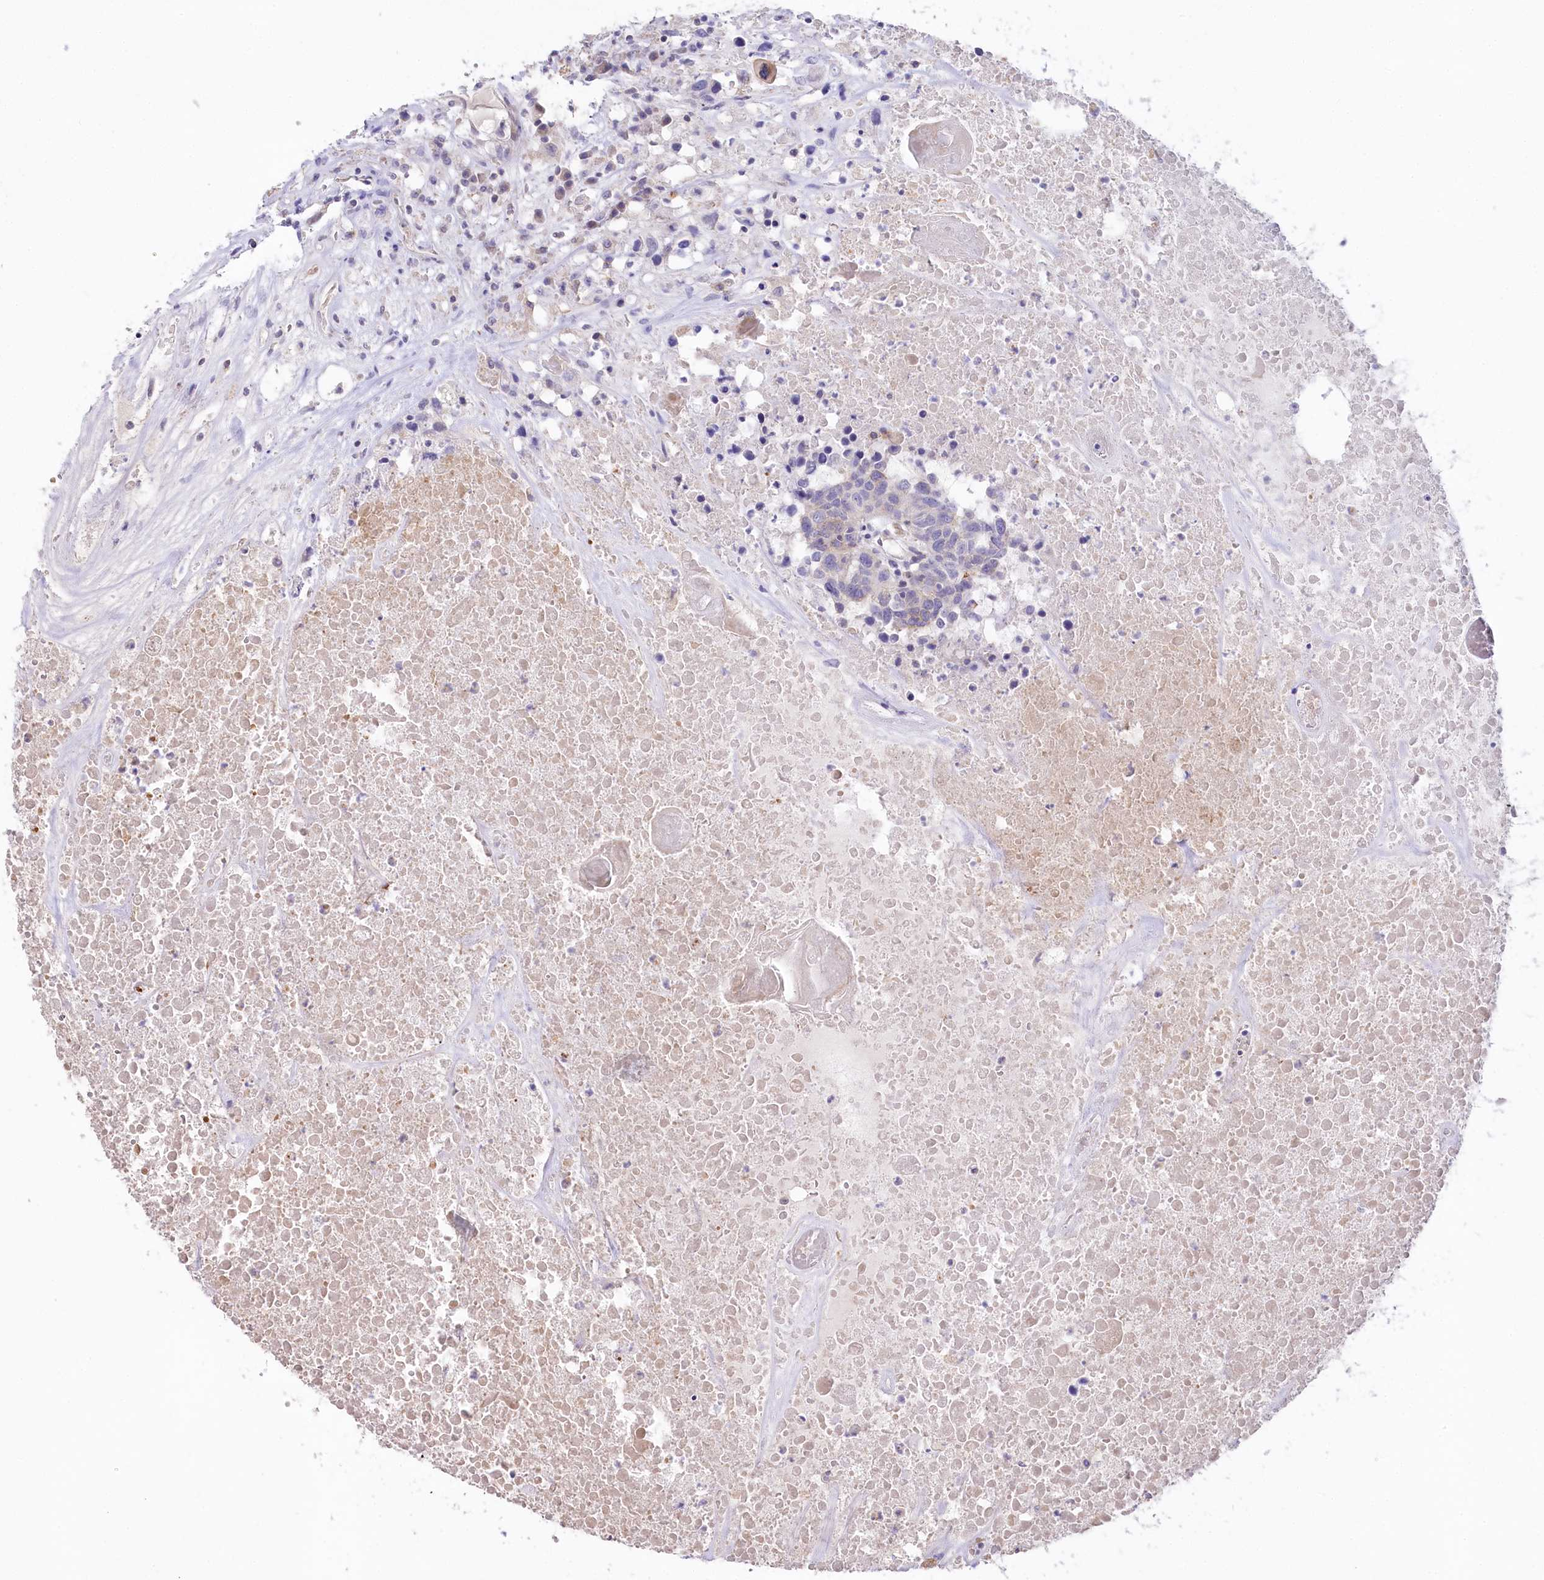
{"staining": {"intensity": "negative", "quantity": "none", "location": "none"}, "tissue": "head and neck cancer", "cell_type": "Tumor cells", "image_type": "cancer", "snomed": [{"axis": "morphology", "description": "Squamous cell carcinoma, NOS"}, {"axis": "topography", "description": "Head-Neck"}], "caption": "Micrograph shows no significant protein staining in tumor cells of squamous cell carcinoma (head and neck).", "gene": "SLC6A11", "patient": {"sex": "male", "age": 66}}